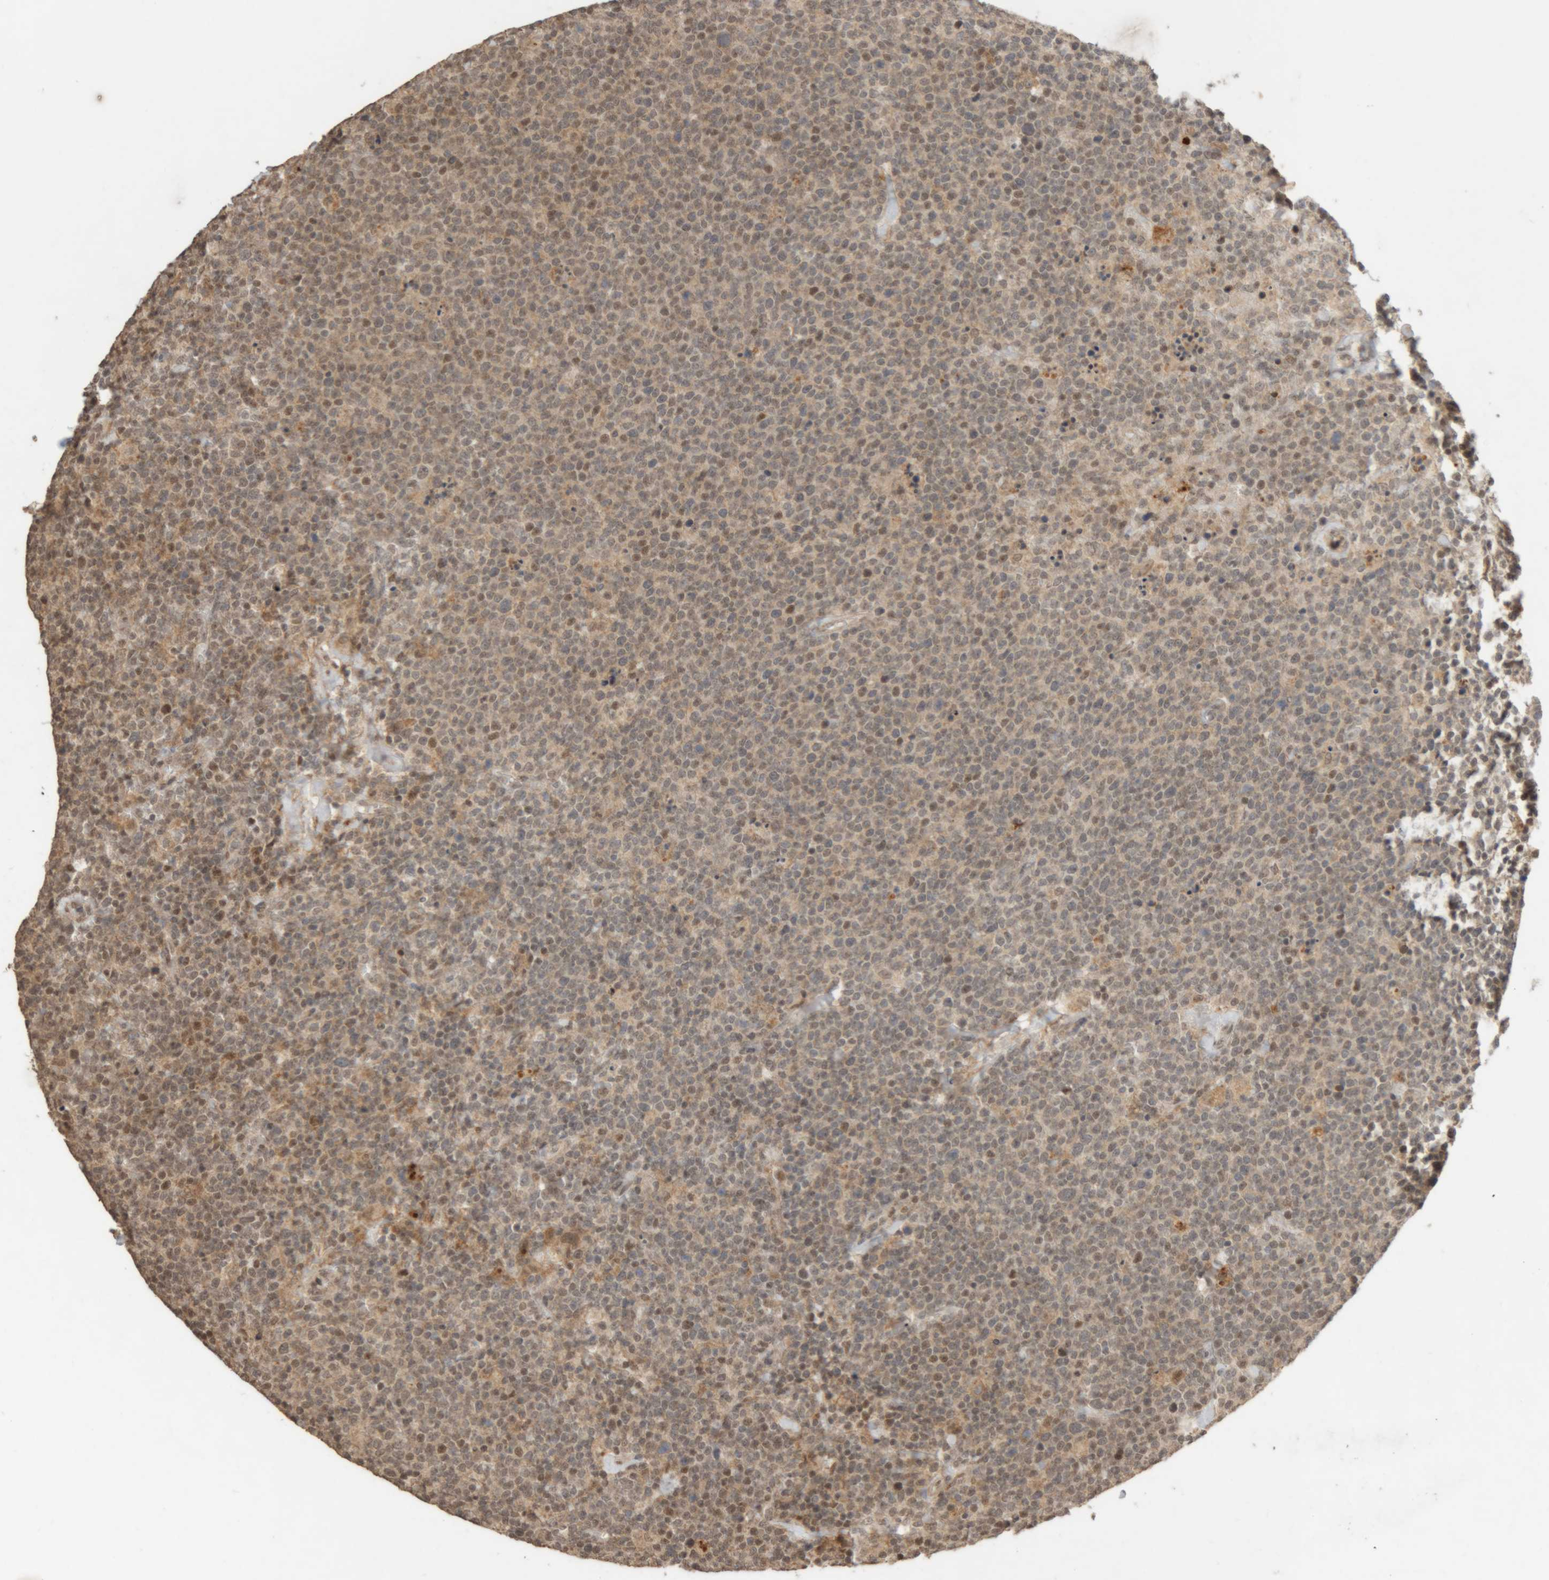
{"staining": {"intensity": "weak", "quantity": "25%-75%", "location": "cytoplasmic/membranous,nuclear"}, "tissue": "lymphoma", "cell_type": "Tumor cells", "image_type": "cancer", "snomed": [{"axis": "morphology", "description": "Malignant lymphoma, non-Hodgkin's type, High grade"}, {"axis": "topography", "description": "Lymph node"}], "caption": "Lymphoma stained with DAB (3,3'-diaminobenzidine) immunohistochemistry reveals low levels of weak cytoplasmic/membranous and nuclear expression in approximately 25%-75% of tumor cells.", "gene": "KEAP1", "patient": {"sex": "male", "age": 61}}